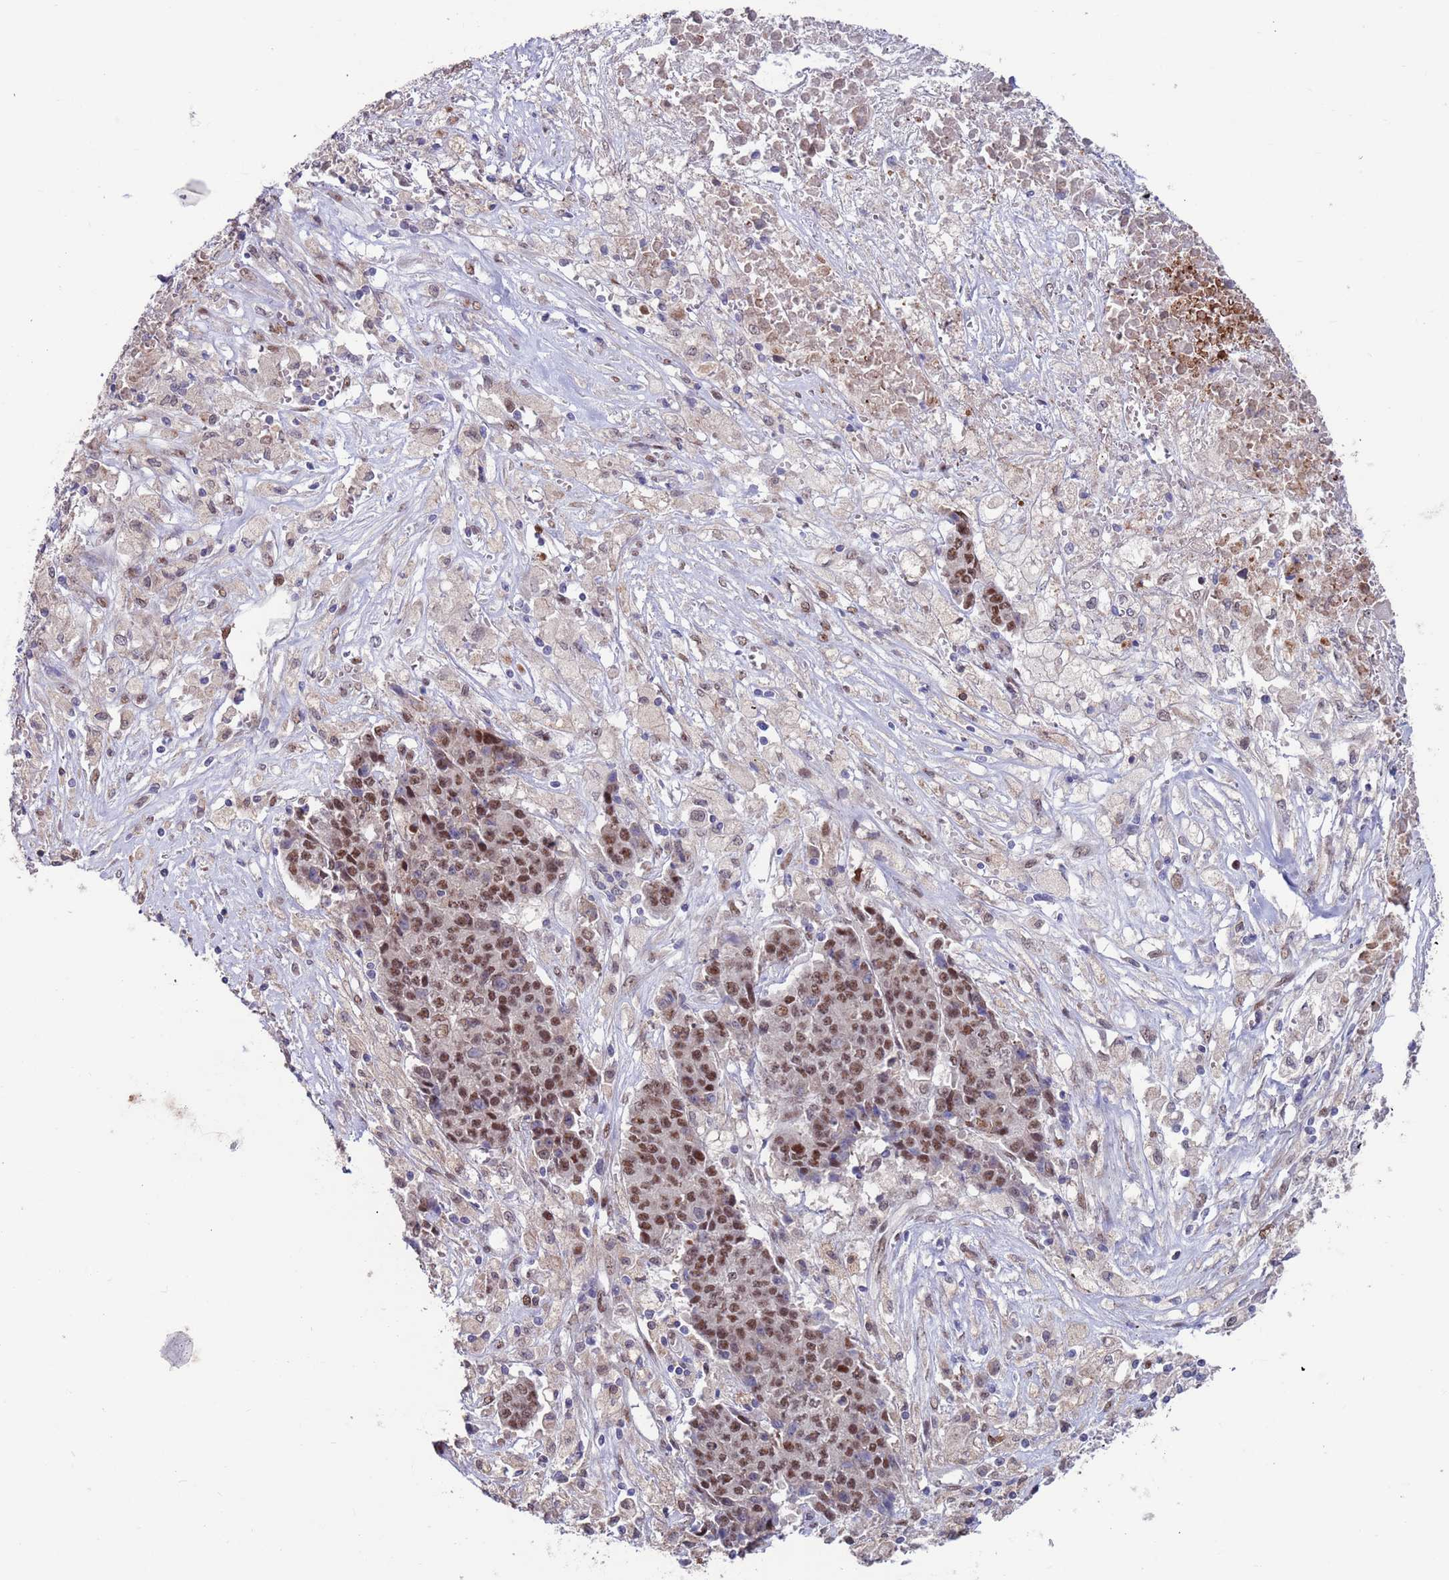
{"staining": {"intensity": "moderate", "quantity": ">75%", "location": "nuclear"}, "tissue": "ovarian cancer", "cell_type": "Tumor cells", "image_type": "cancer", "snomed": [{"axis": "morphology", "description": "Carcinoma, endometroid"}, {"axis": "topography", "description": "Ovary"}], "caption": "Brown immunohistochemical staining in human endometroid carcinoma (ovarian) displays moderate nuclear staining in approximately >75% of tumor cells. The protein of interest is shown in brown color, while the nuclei are stained blue.", "gene": "FBXO27", "patient": {"sex": "female", "age": 42}}